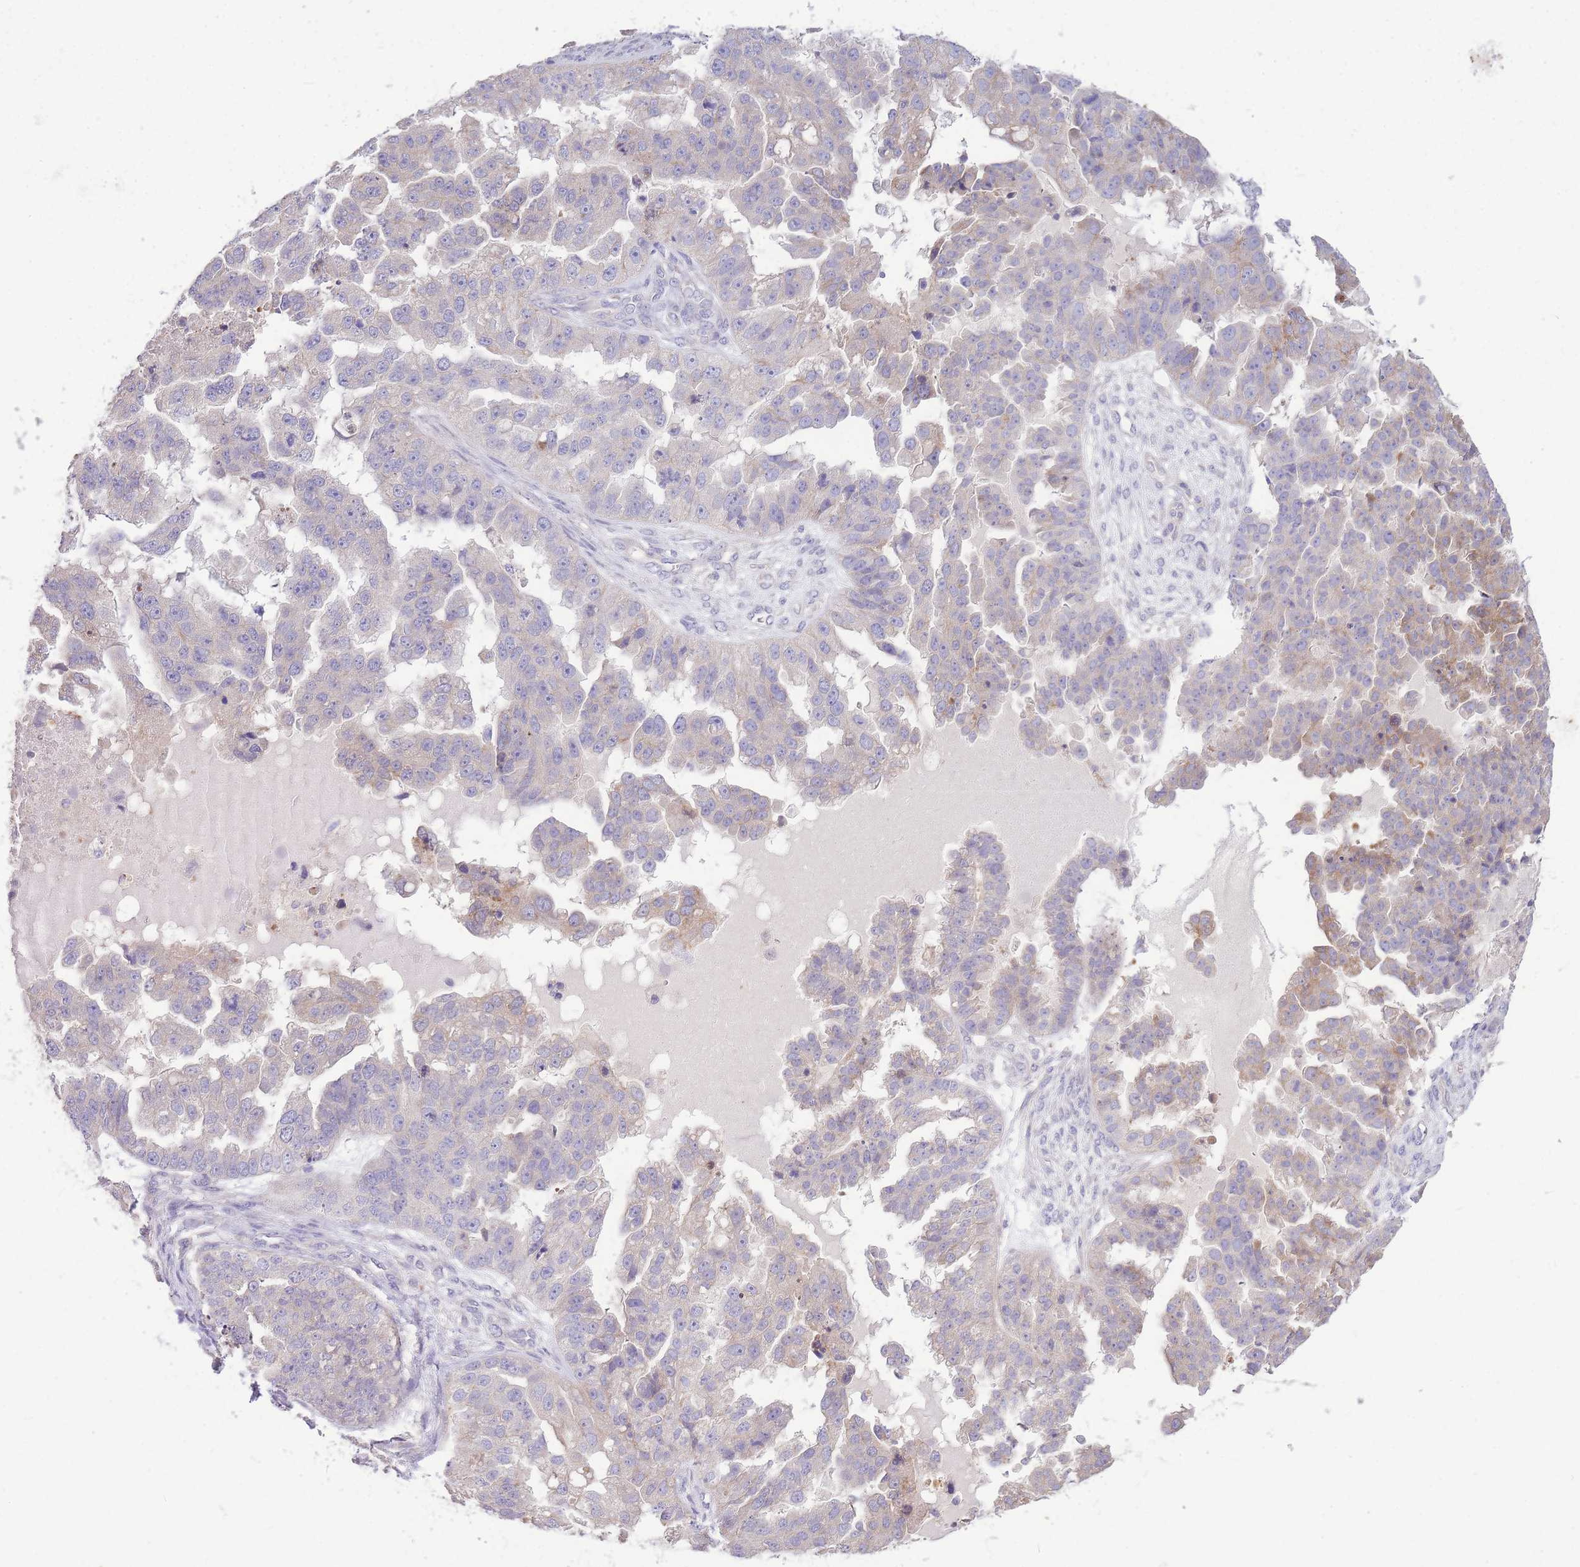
{"staining": {"intensity": "weak", "quantity": "<25%", "location": "cytoplasmic/membranous"}, "tissue": "ovarian cancer", "cell_type": "Tumor cells", "image_type": "cancer", "snomed": [{"axis": "morphology", "description": "Cystadenocarcinoma, serous, NOS"}, {"axis": "topography", "description": "Ovary"}], "caption": "IHC of human ovarian cancer reveals no positivity in tumor cells.", "gene": "OR5T1", "patient": {"sex": "female", "age": 58}}